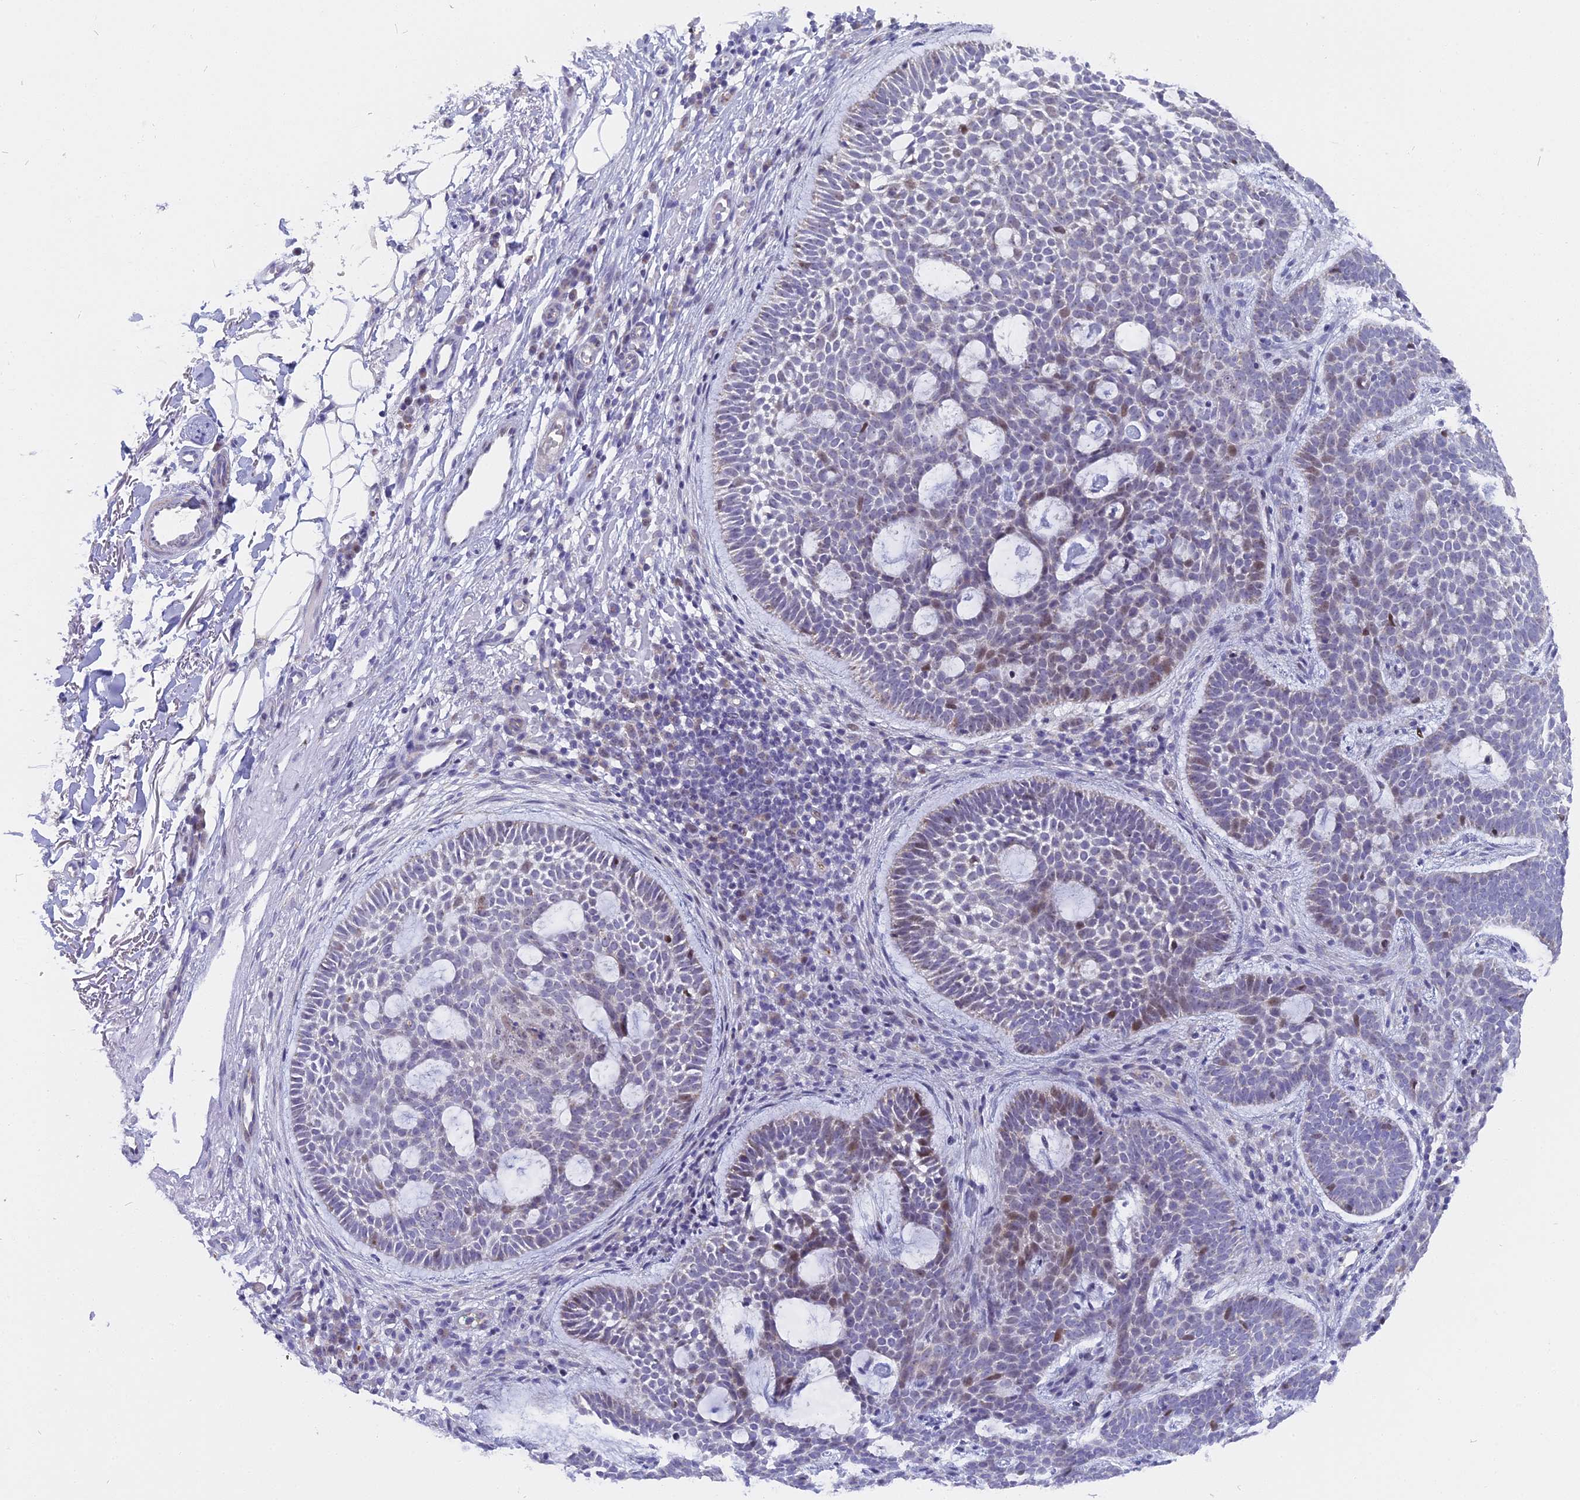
{"staining": {"intensity": "weak", "quantity": "<25%", "location": "nuclear"}, "tissue": "skin cancer", "cell_type": "Tumor cells", "image_type": "cancer", "snomed": [{"axis": "morphology", "description": "Basal cell carcinoma"}, {"axis": "topography", "description": "Skin"}], "caption": "High power microscopy photomicrograph of an immunohistochemistry (IHC) micrograph of skin cancer (basal cell carcinoma), revealing no significant staining in tumor cells.", "gene": "DTWD1", "patient": {"sex": "male", "age": 85}}